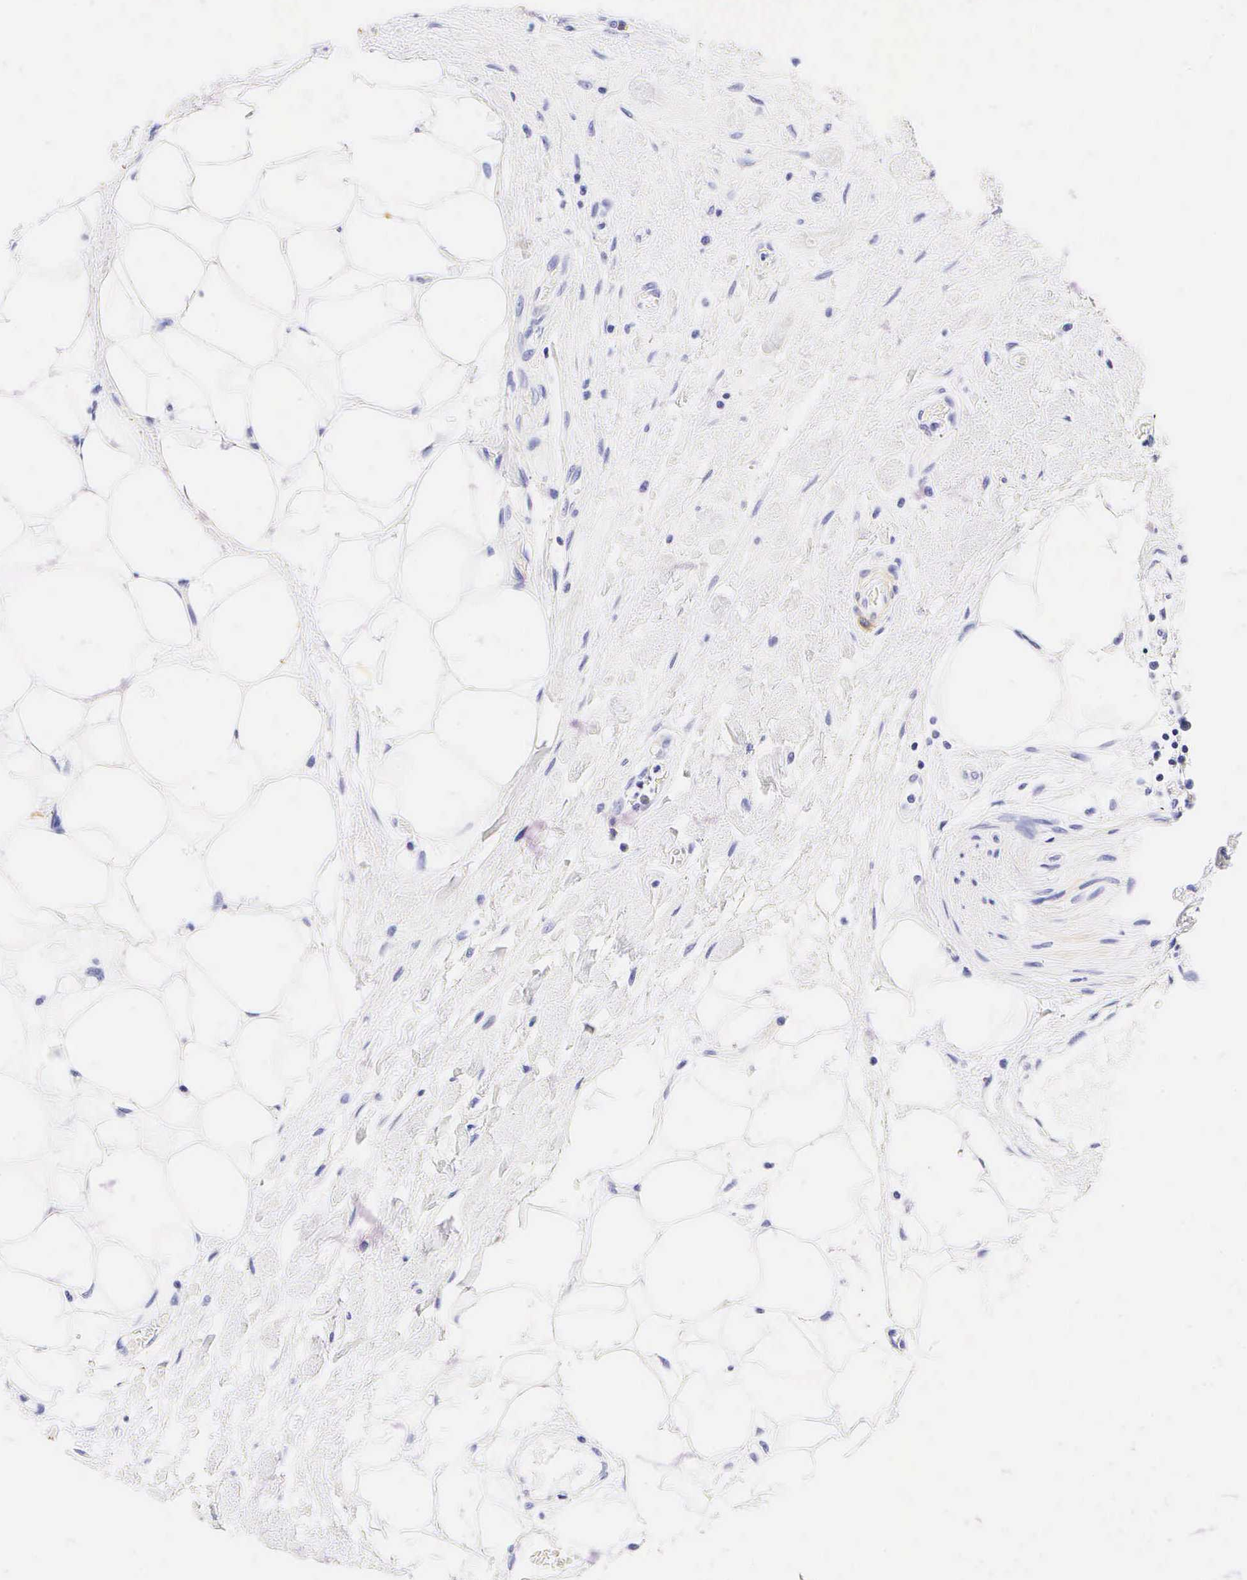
{"staining": {"intensity": "negative", "quantity": "none", "location": "none"}, "tissue": "colorectal cancer", "cell_type": "Tumor cells", "image_type": "cancer", "snomed": [{"axis": "morphology", "description": "Adenocarcinoma, NOS"}, {"axis": "topography", "description": "Rectum"}], "caption": "An IHC photomicrograph of colorectal cancer (adenocarcinoma) is shown. There is no staining in tumor cells of colorectal cancer (adenocarcinoma). (Stains: DAB (3,3'-diaminobenzidine) IHC with hematoxylin counter stain, Microscopy: brightfield microscopy at high magnification).", "gene": "CALD1", "patient": {"sex": "female", "age": 57}}